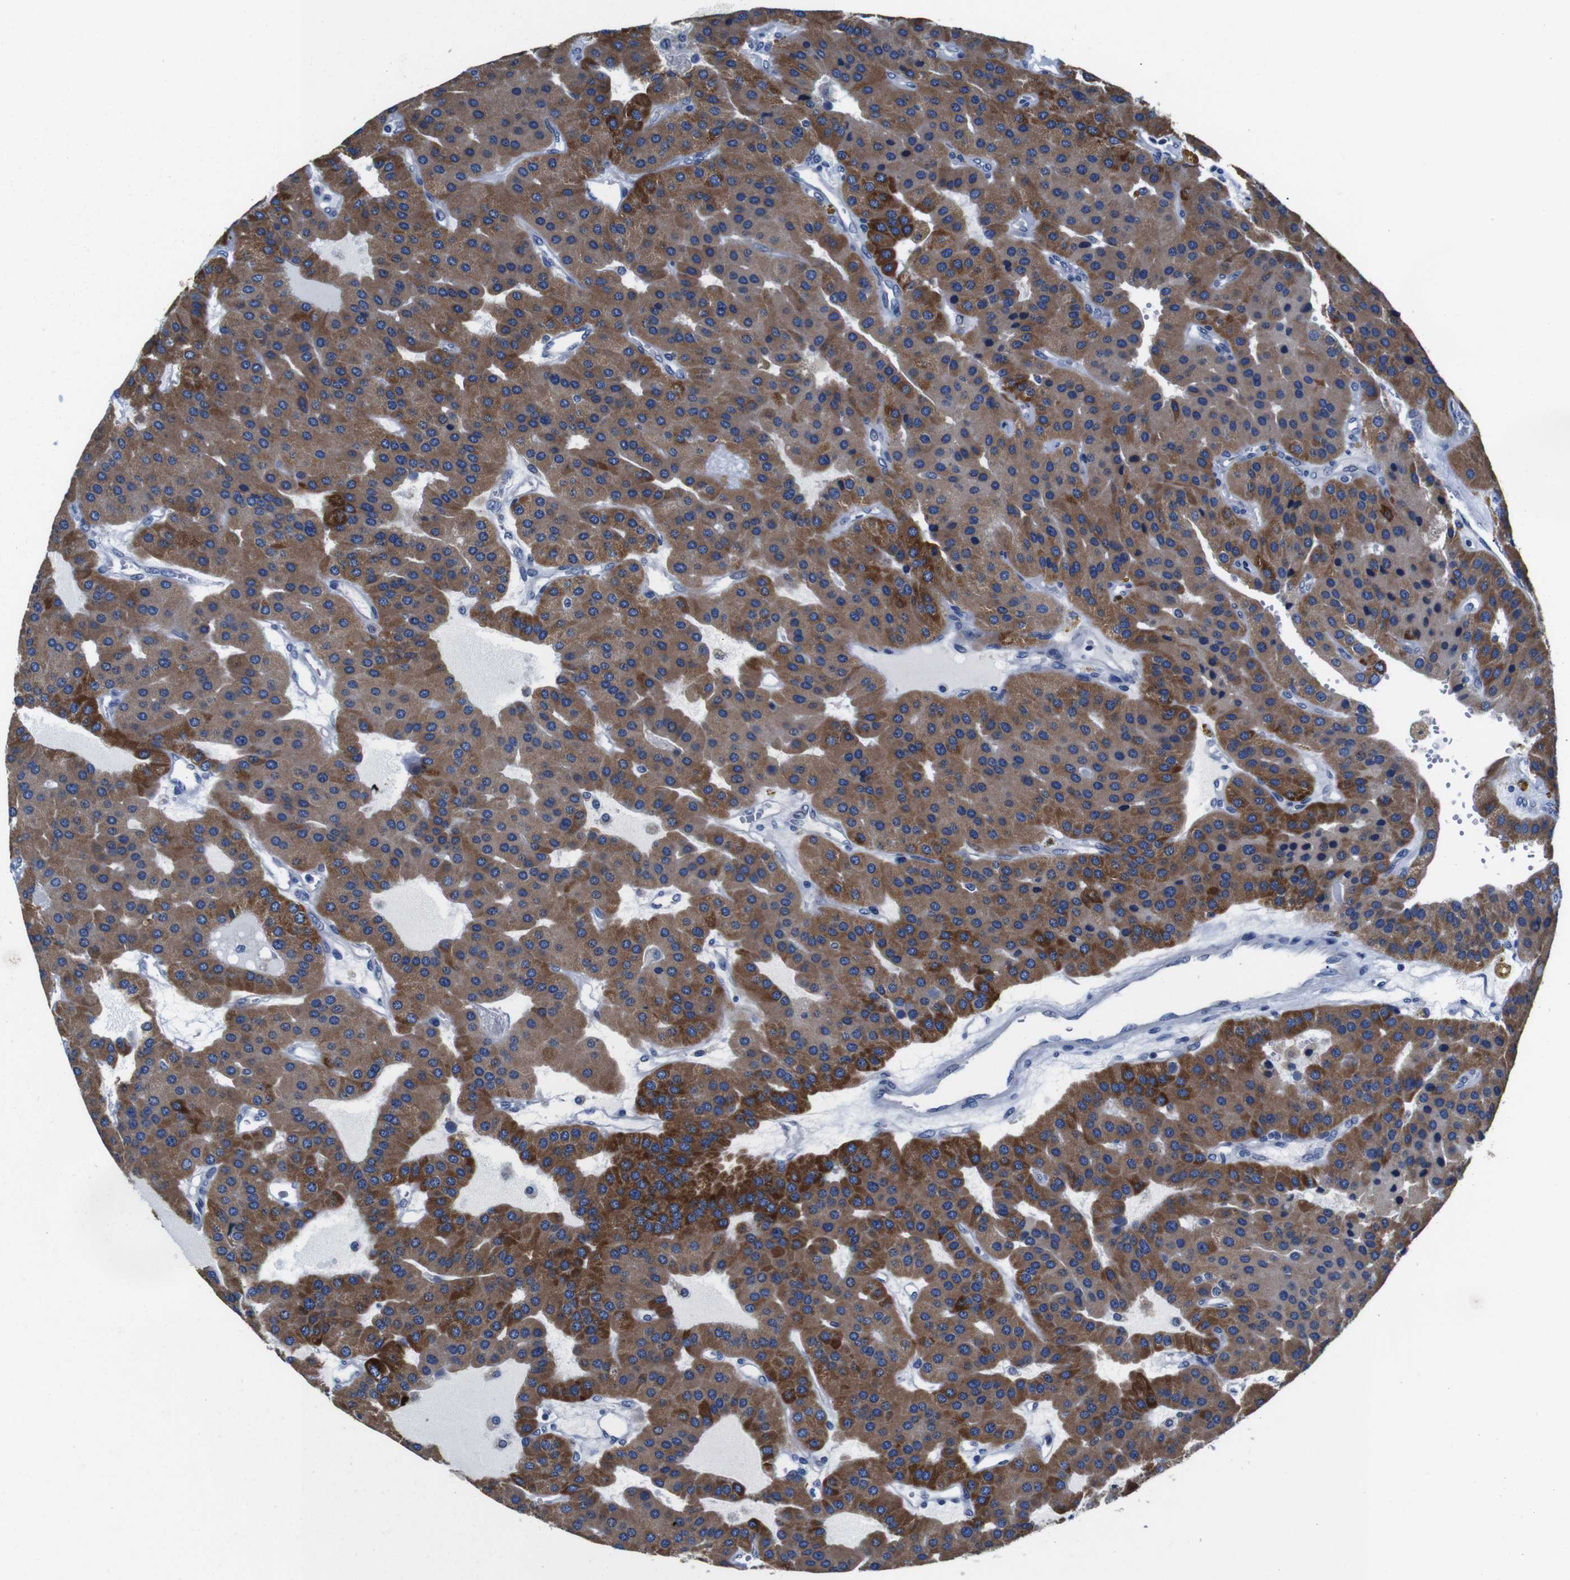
{"staining": {"intensity": "moderate", "quantity": "25%-75%", "location": "cytoplasmic/membranous"}, "tissue": "parathyroid gland", "cell_type": "Glandular cells", "image_type": "normal", "snomed": [{"axis": "morphology", "description": "Normal tissue, NOS"}, {"axis": "morphology", "description": "Adenoma, NOS"}, {"axis": "topography", "description": "Parathyroid gland"}], "caption": "An immunohistochemistry (IHC) micrograph of normal tissue is shown. Protein staining in brown highlights moderate cytoplasmic/membranous positivity in parathyroid gland within glandular cells. The protein is stained brown, and the nuclei are stained in blue (DAB IHC with brightfield microscopy, high magnification).", "gene": "SNX19", "patient": {"sex": "female", "age": 86}}